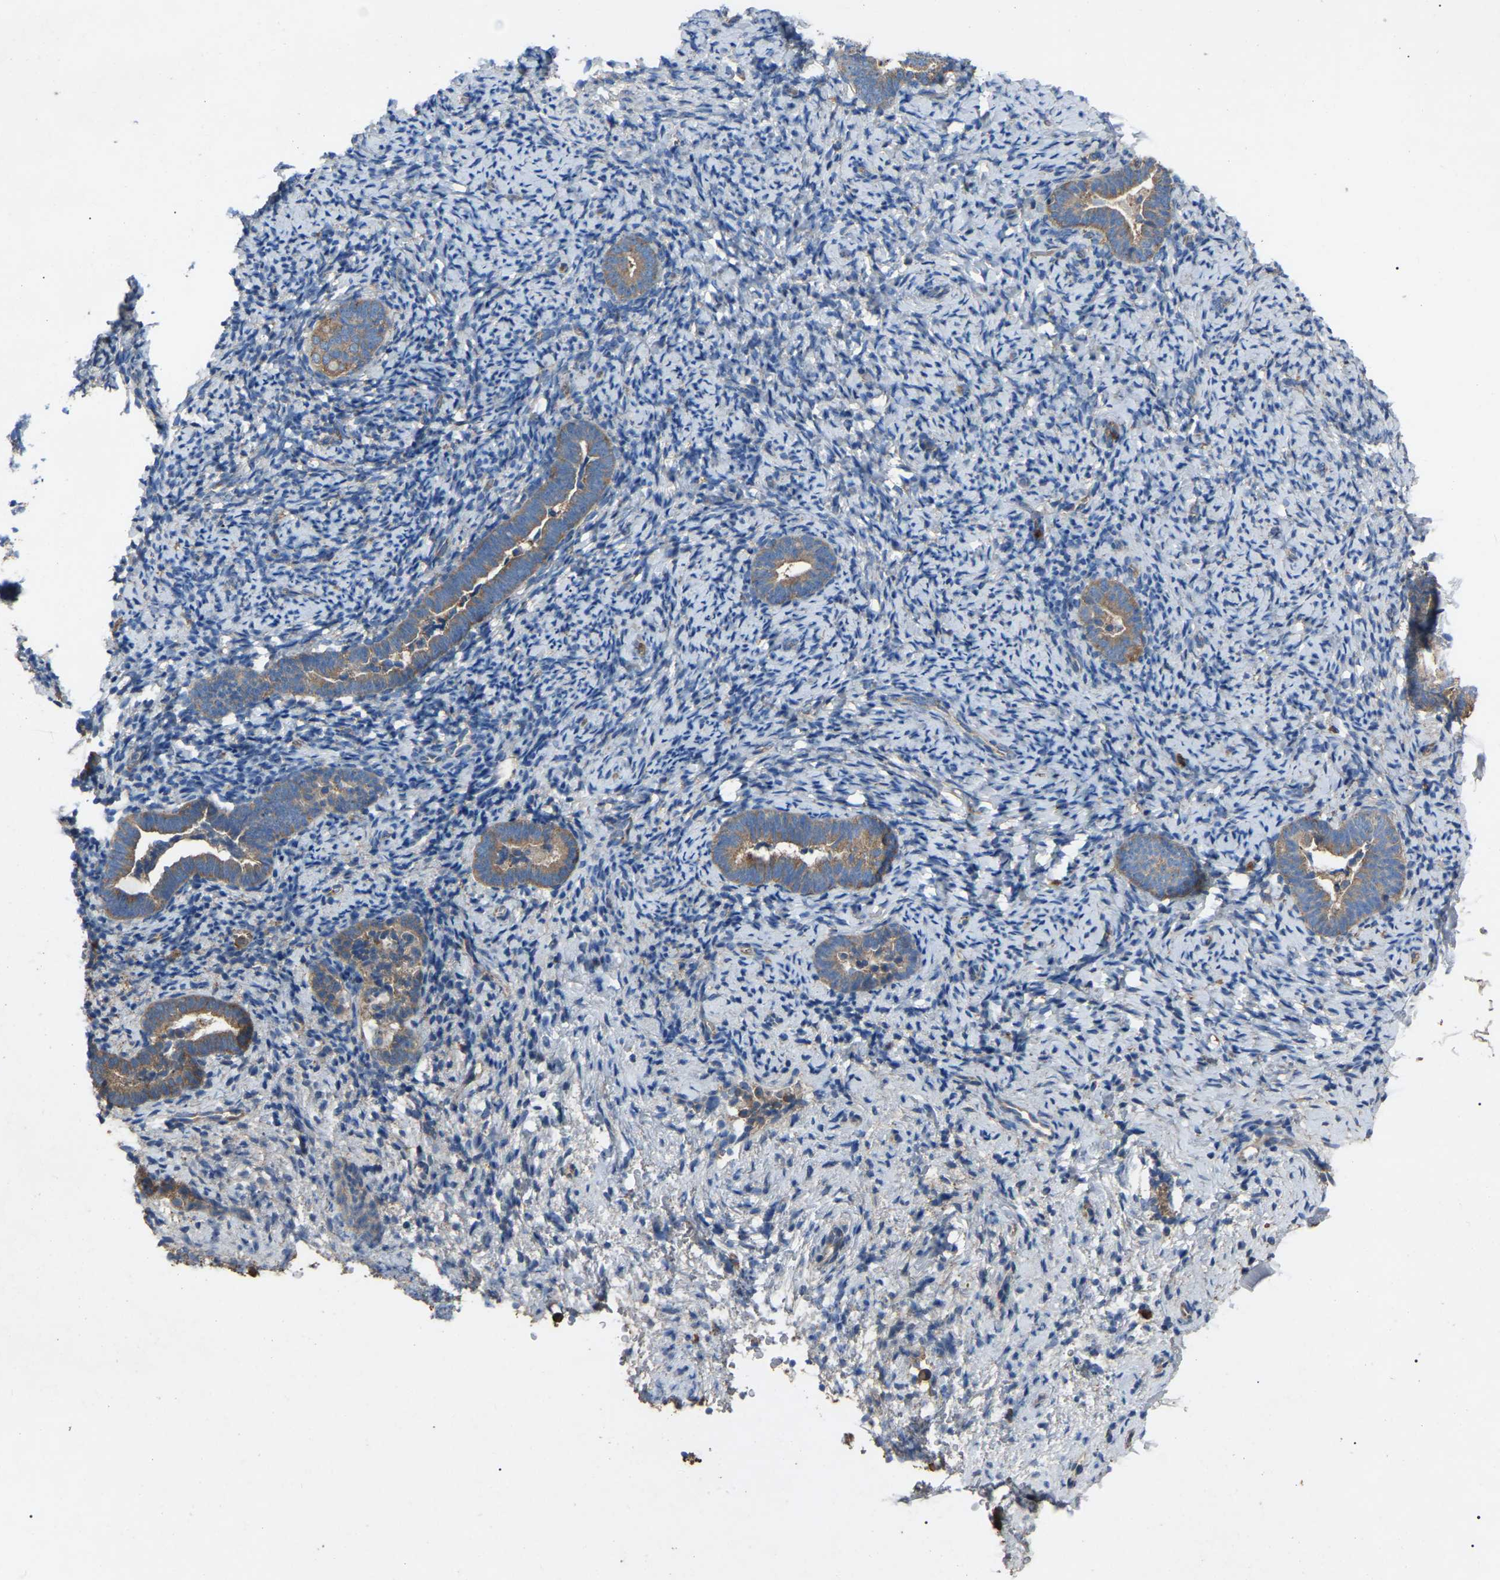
{"staining": {"intensity": "negative", "quantity": "none", "location": "none"}, "tissue": "endometrium", "cell_type": "Cells in endometrial stroma", "image_type": "normal", "snomed": [{"axis": "morphology", "description": "Normal tissue, NOS"}, {"axis": "topography", "description": "Endometrium"}], "caption": "An immunohistochemistry (IHC) micrograph of unremarkable endometrium is shown. There is no staining in cells in endometrial stroma of endometrium. (Brightfield microscopy of DAB immunohistochemistry (IHC) at high magnification).", "gene": "AIMP1", "patient": {"sex": "female", "age": 51}}